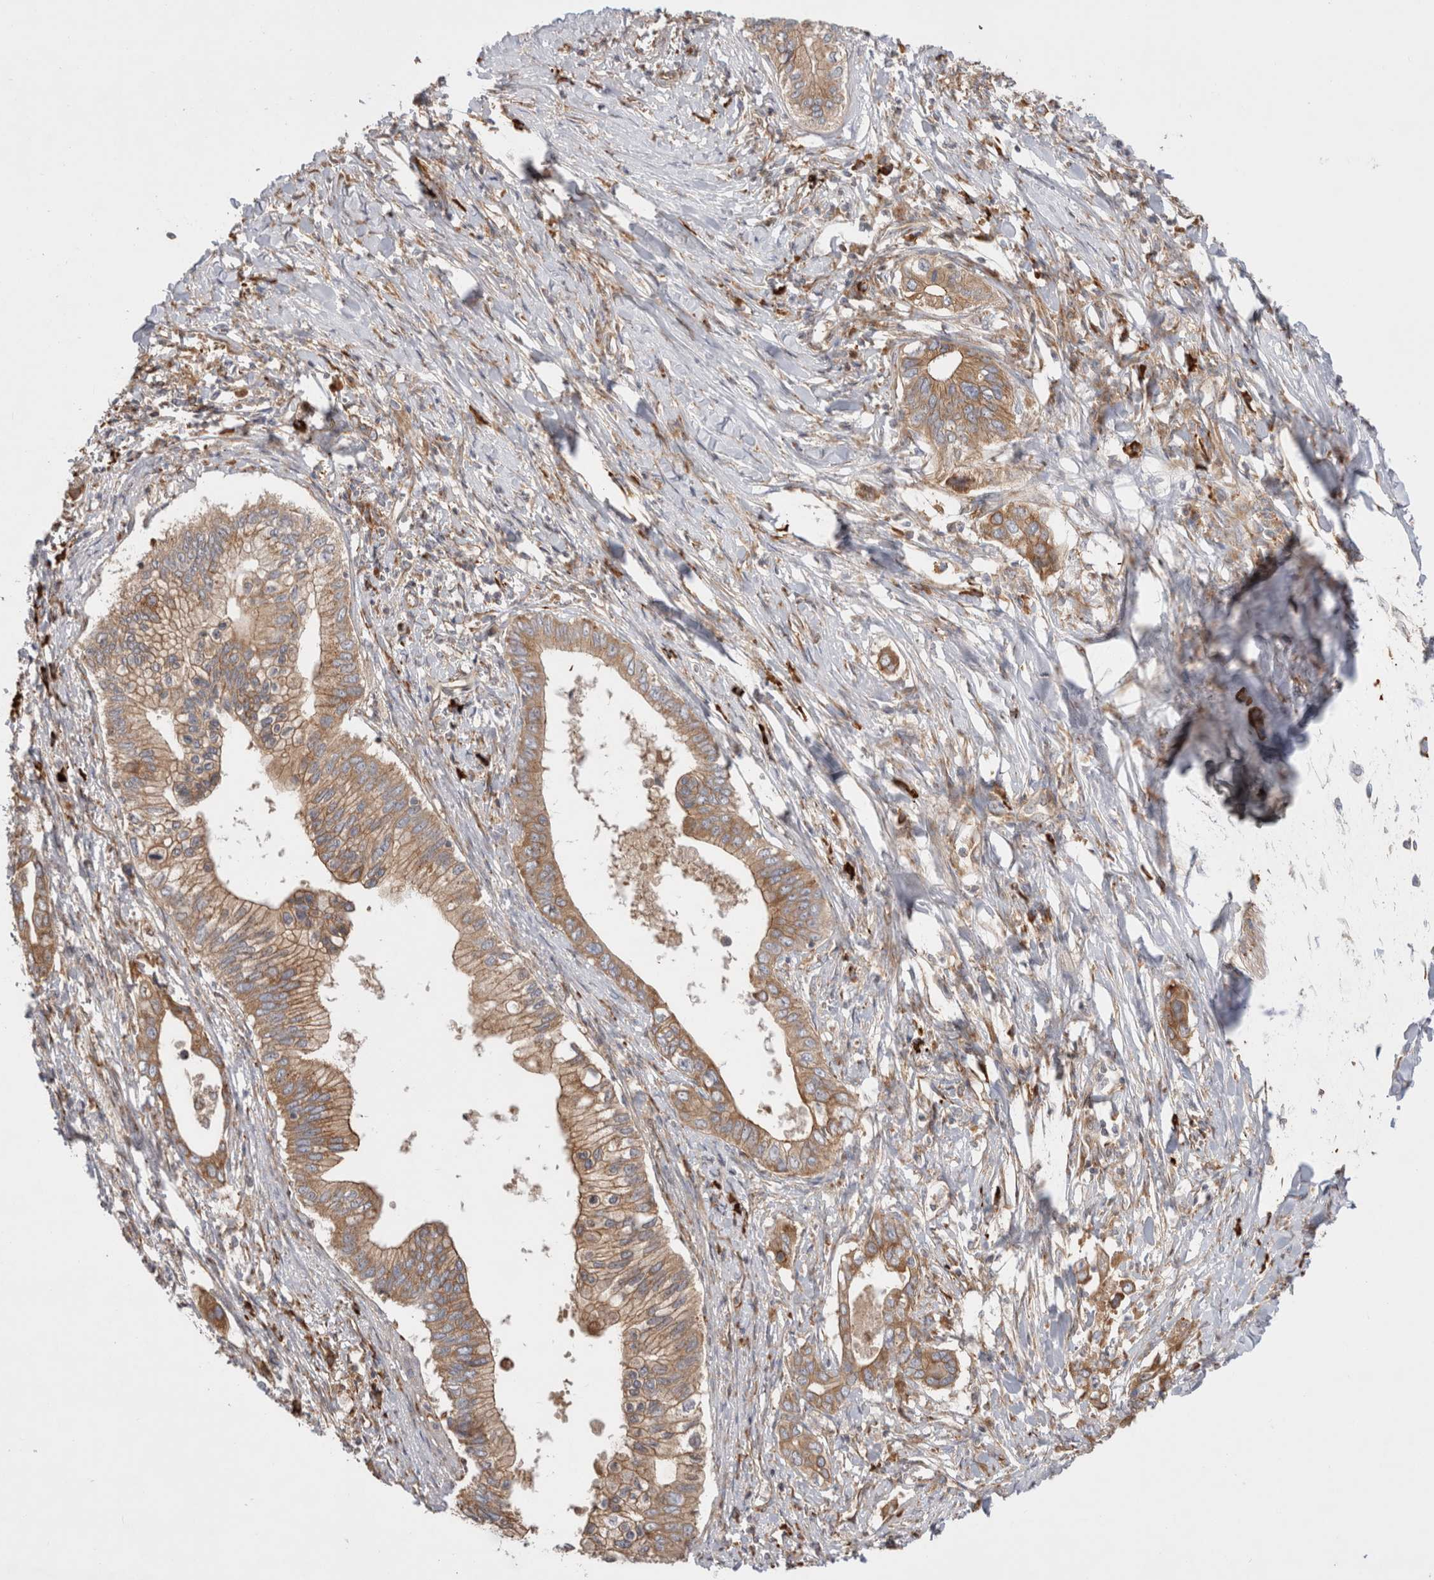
{"staining": {"intensity": "moderate", "quantity": ">75%", "location": "cytoplasmic/membranous"}, "tissue": "pancreatic cancer", "cell_type": "Tumor cells", "image_type": "cancer", "snomed": [{"axis": "morphology", "description": "Normal tissue, NOS"}, {"axis": "morphology", "description": "Adenocarcinoma, NOS"}, {"axis": "topography", "description": "Pancreas"}, {"axis": "topography", "description": "Peripheral nerve tissue"}], "caption": "Protein expression analysis of human pancreatic cancer reveals moderate cytoplasmic/membranous staining in approximately >75% of tumor cells. Nuclei are stained in blue.", "gene": "PDCD10", "patient": {"sex": "male", "age": 59}}